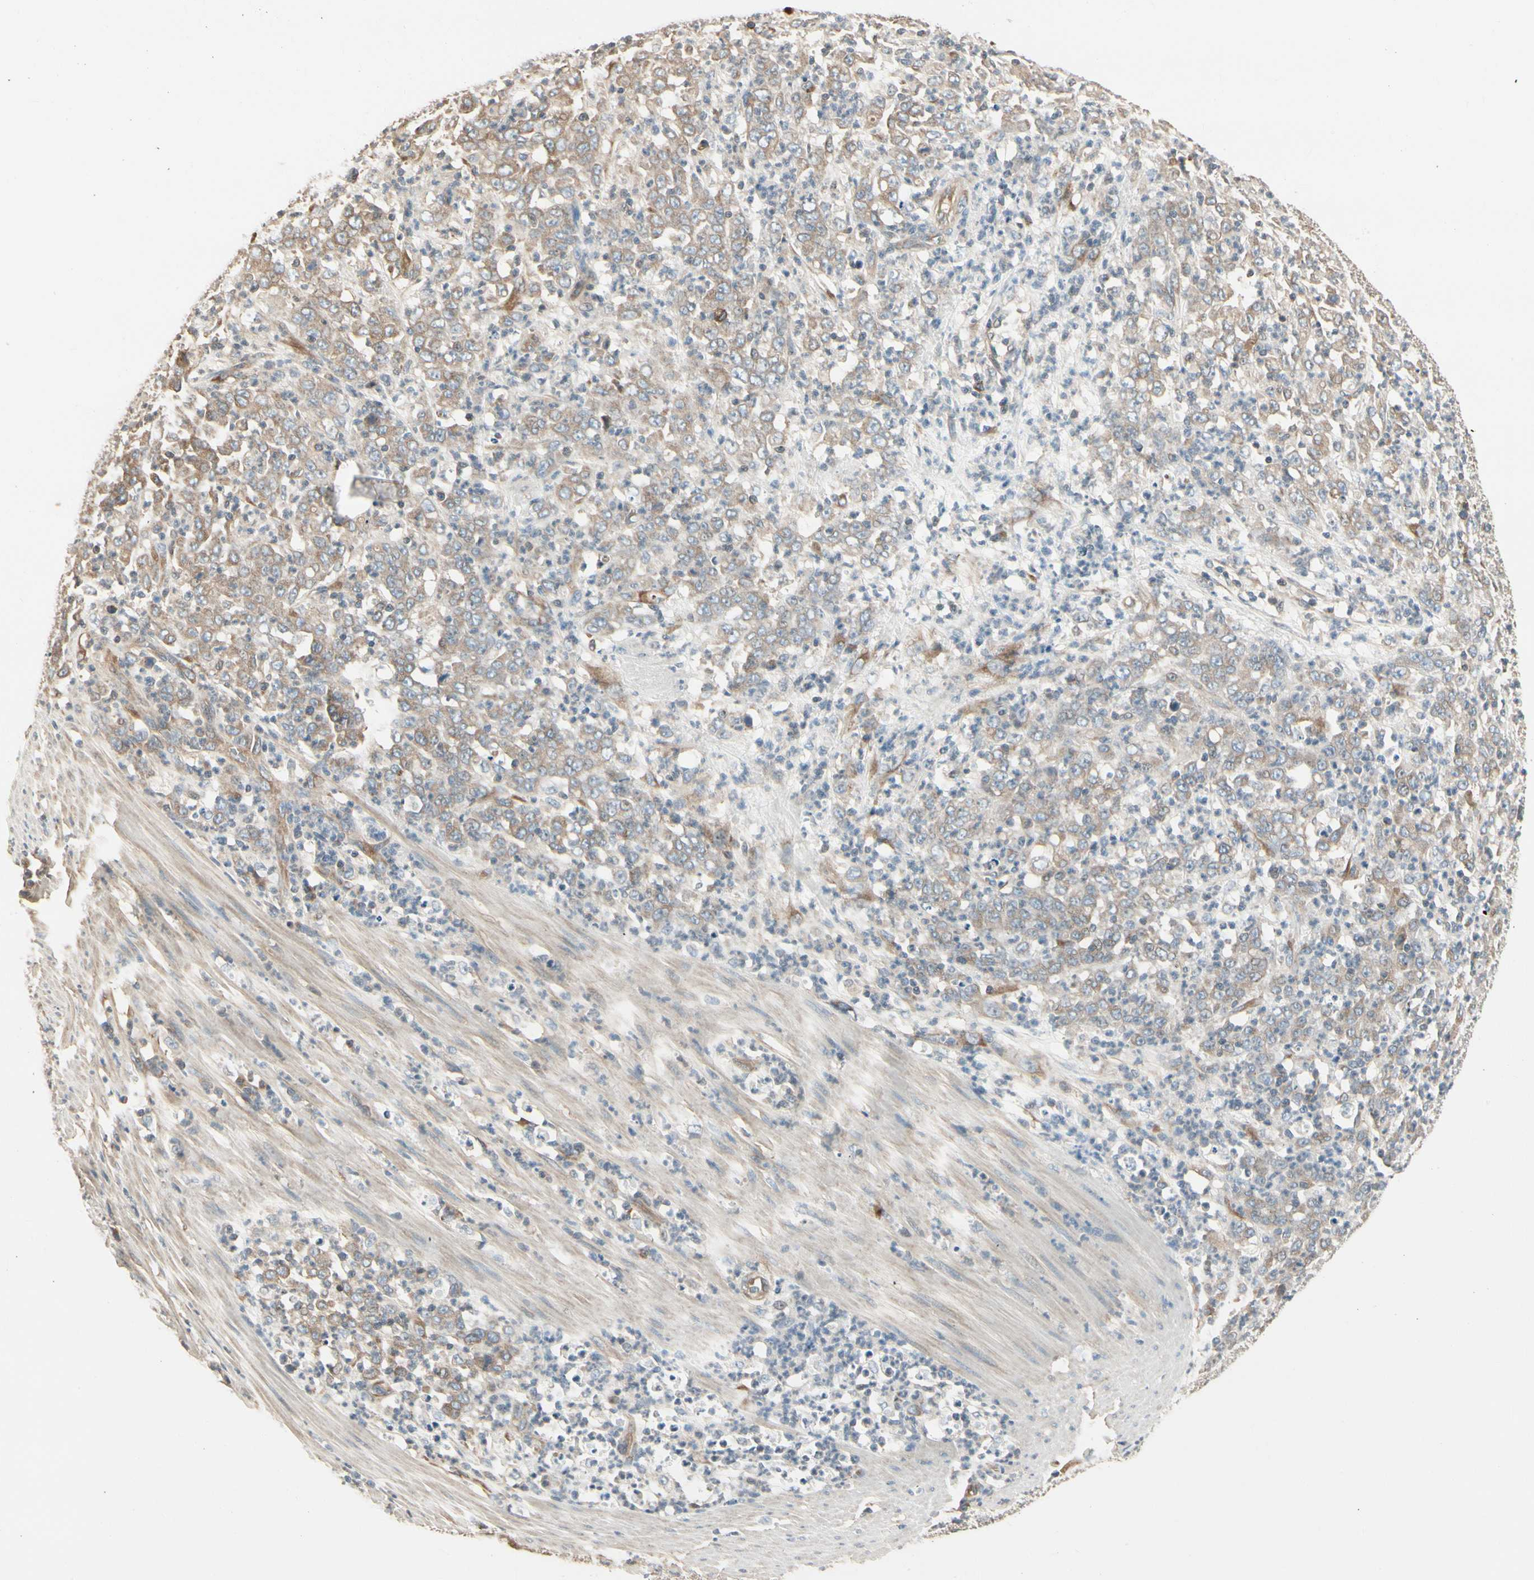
{"staining": {"intensity": "weak", "quantity": ">75%", "location": "cytoplasmic/membranous"}, "tissue": "stomach cancer", "cell_type": "Tumor cells", "image_type": "cancer", "snomed": [{"axis": "morphology", "description": "Adenocarcinoma, NOS"}, {"axis": "topography", "description": "Stomach, lower"}], "caption": "Immunohistochemical staining of human stomach adenocarcinoma shows low levels of weak cytoplasmic/membranous expression in about >75% of tumor cells.", "gene": "NUCB2", "patient": {"sex": "female", "age": 71}}